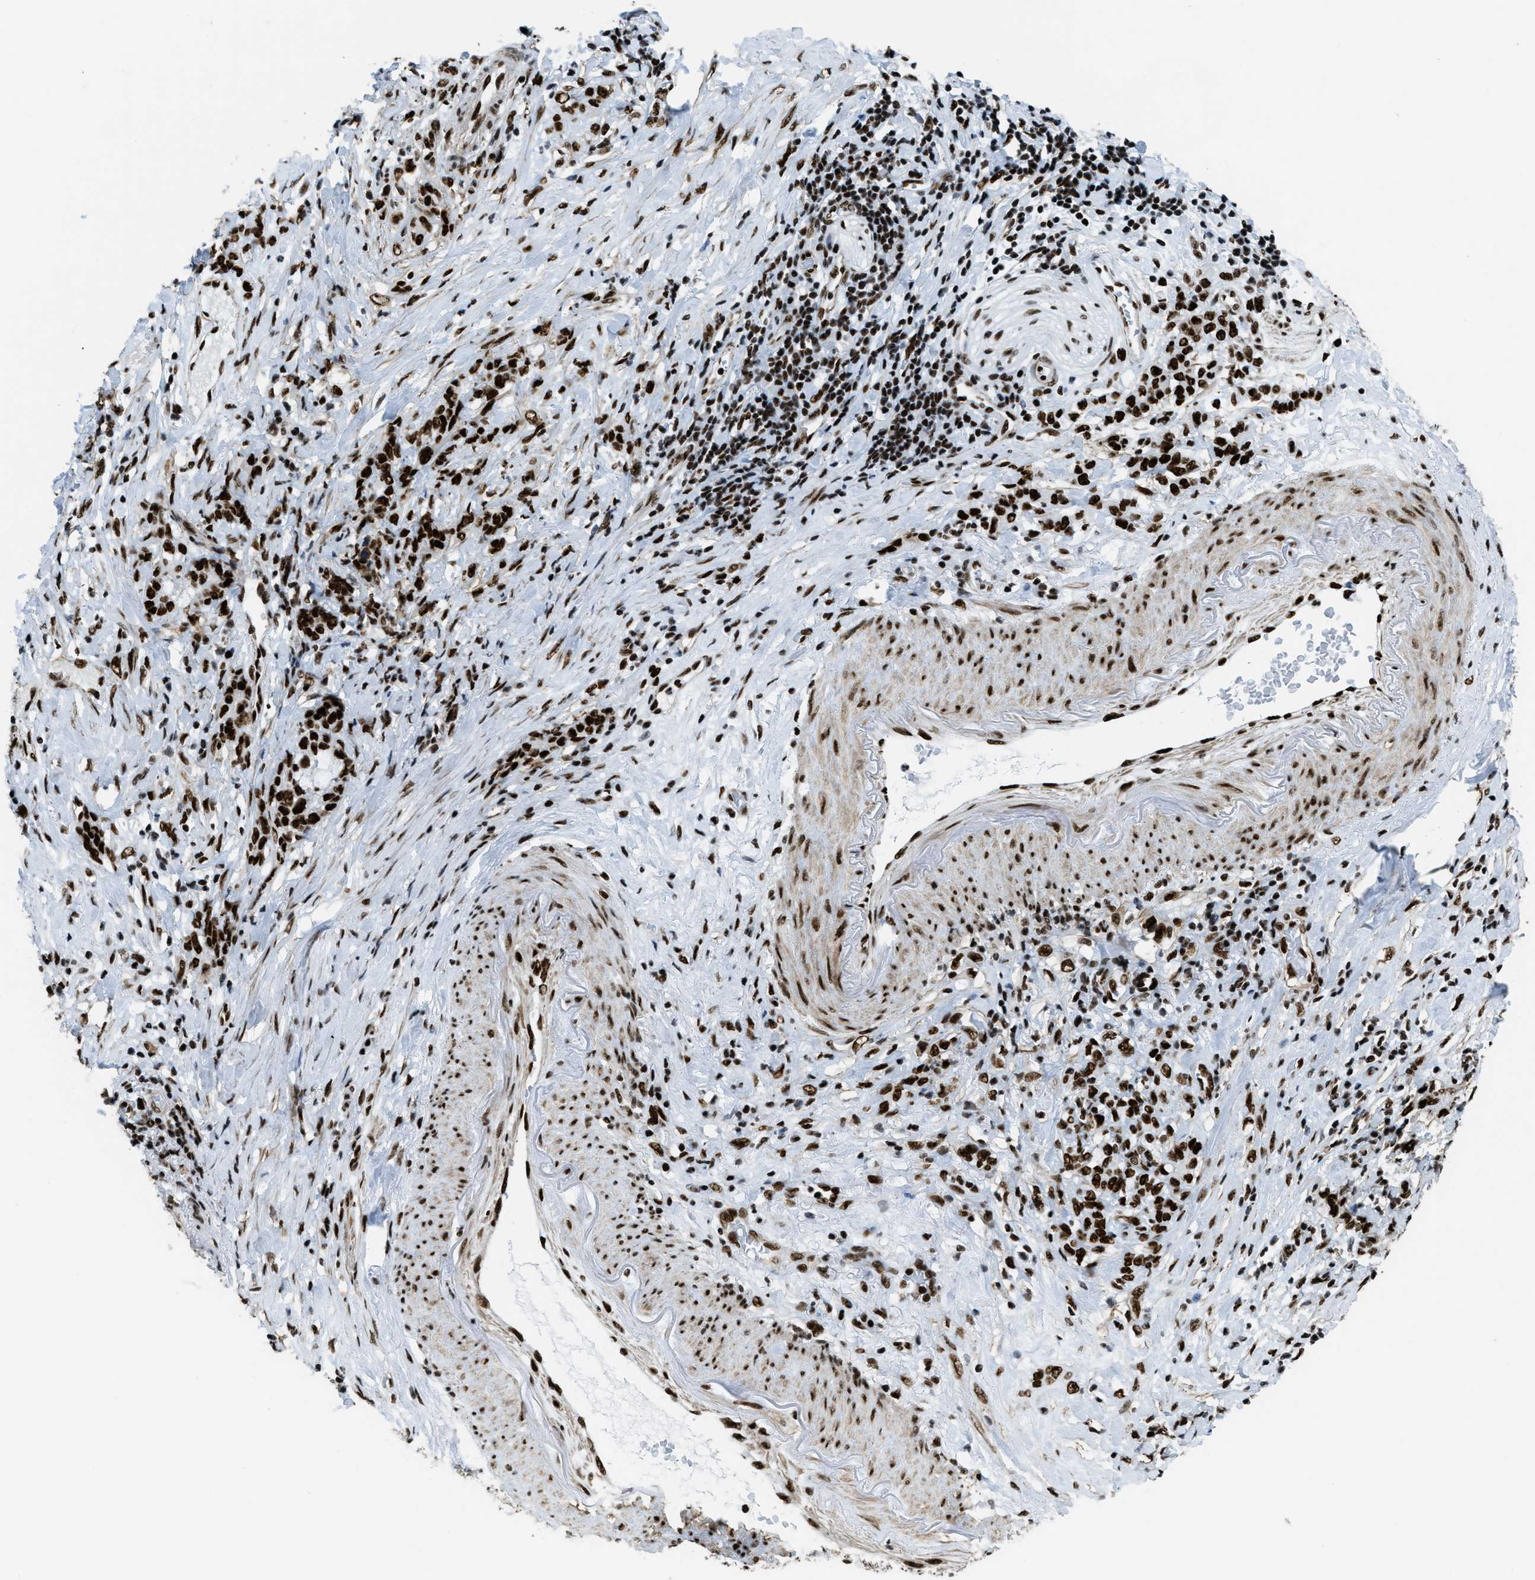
{"staining": {"intensity": "strong", "quantity": ">75%", "location": "nuclear"}, "tissue": "stomach cancer", "cell_type": "Tumor cells", "image_type": "cancer", "snomed": [{"axis": "morphology", "description": "Adenocarcinoma, NOS"}, {"axis": "topography", "description": "Stomach, lower"}], "caption": "Immunohistochemistry micrograph of neoplastic tissue: human adenocarcinoma (stomach) stained using IHC demonstrates high levels of strong protein expression localized specifically in the nuclear of tumor cells, appearing as a nuclear brown color.", "gene": "ZNF207", "patient": {"sex": "male", "age": 88}}